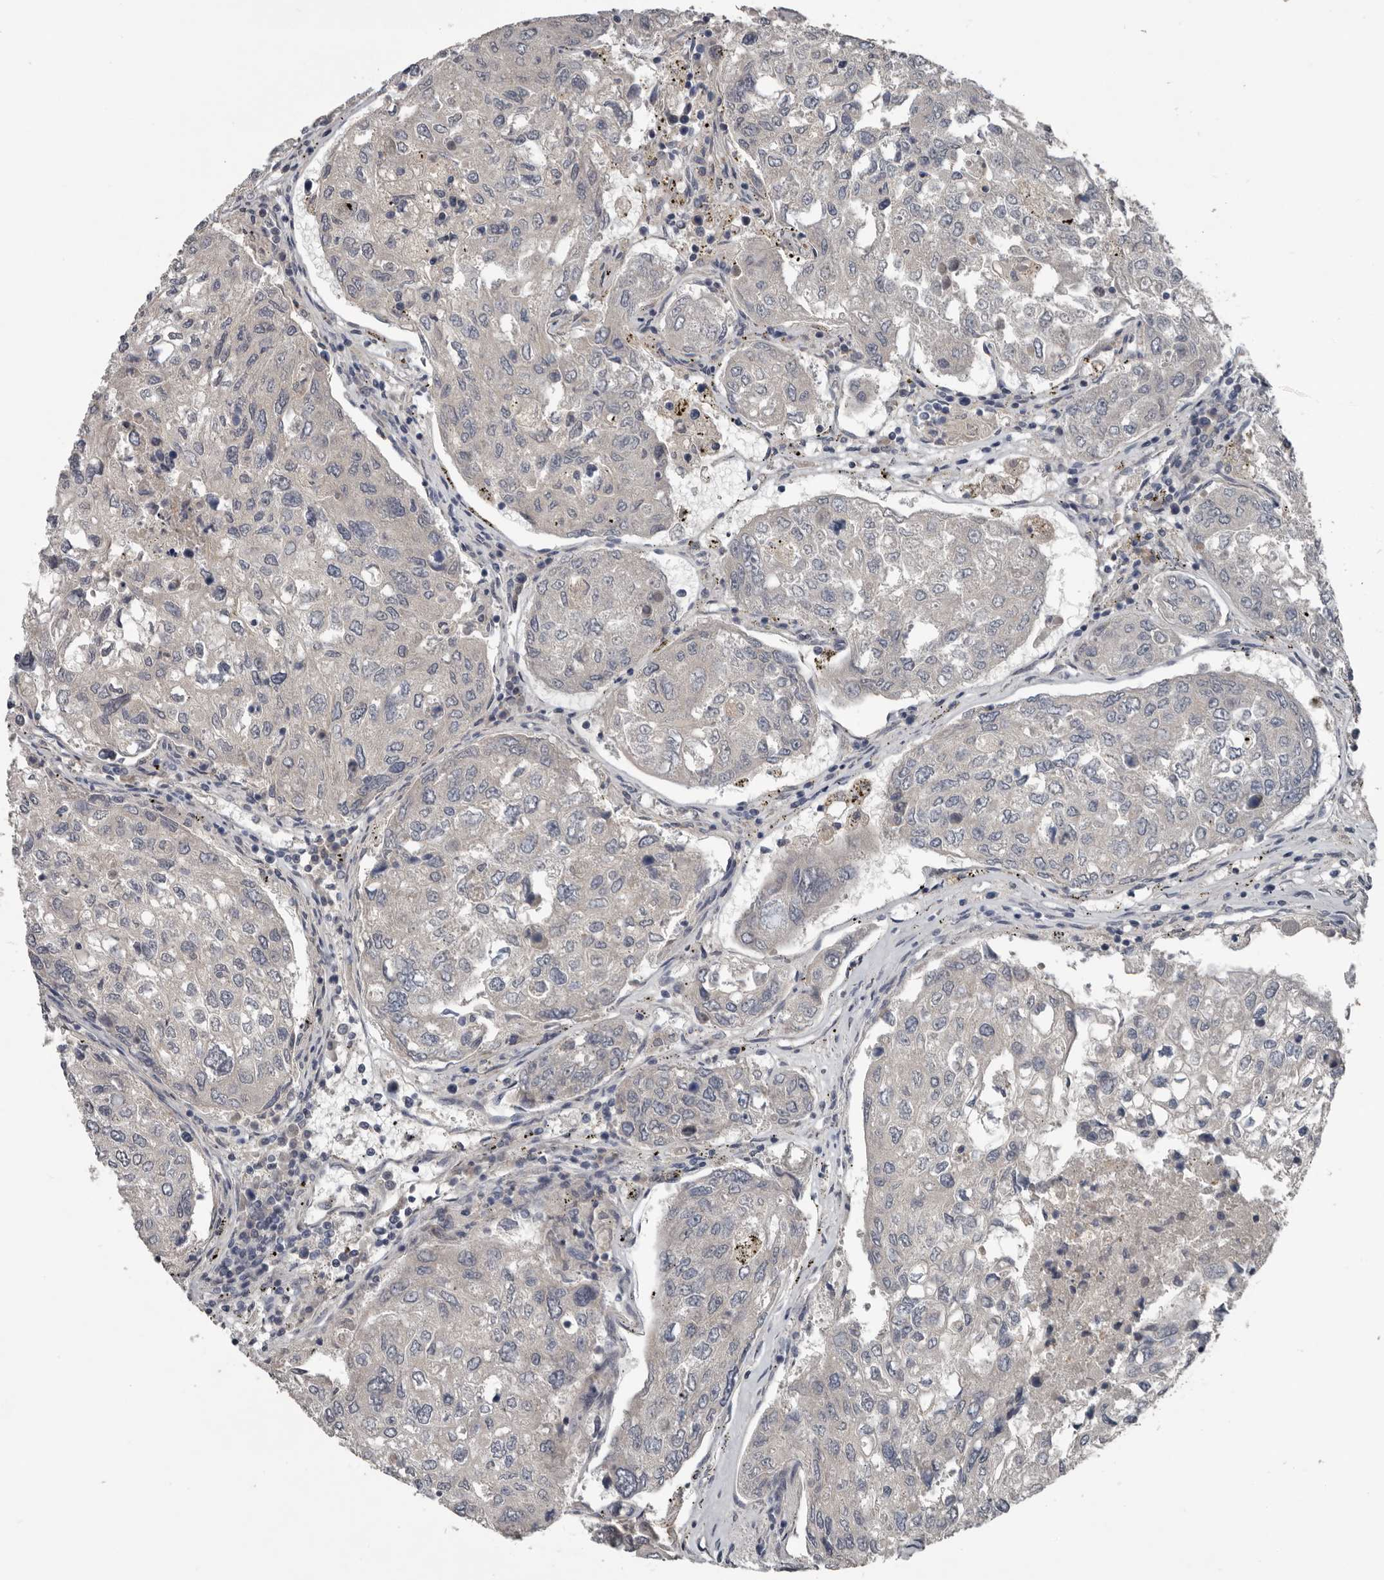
{"staining": {"intensity": "negative", "quantity": "none", "location": "none"}, "tissue": "urothelial cancer", "cell_type": "Tumor cells", "image_type": "cancer", "snomed": [{"axis": "morphology", "description": "Urothelial carcinoma, High grade"}, {"axis": "topography", "description": "Lymph node"}, {"axis": "topography", "description": "Urinary bladder"}], "caption": "DAB (3,3'-diaminobenzidine) immunohistochemical staining of urothelial cancer shows no significant expression in tumor cells. The staining was performed using DAB to visualize the protein expression in brown, while the nuclei were stained in blue with hematoxylin (Magnification: 20x).", "gene": "C1orf216", "patient": {"sex": "male", "age": 51}}